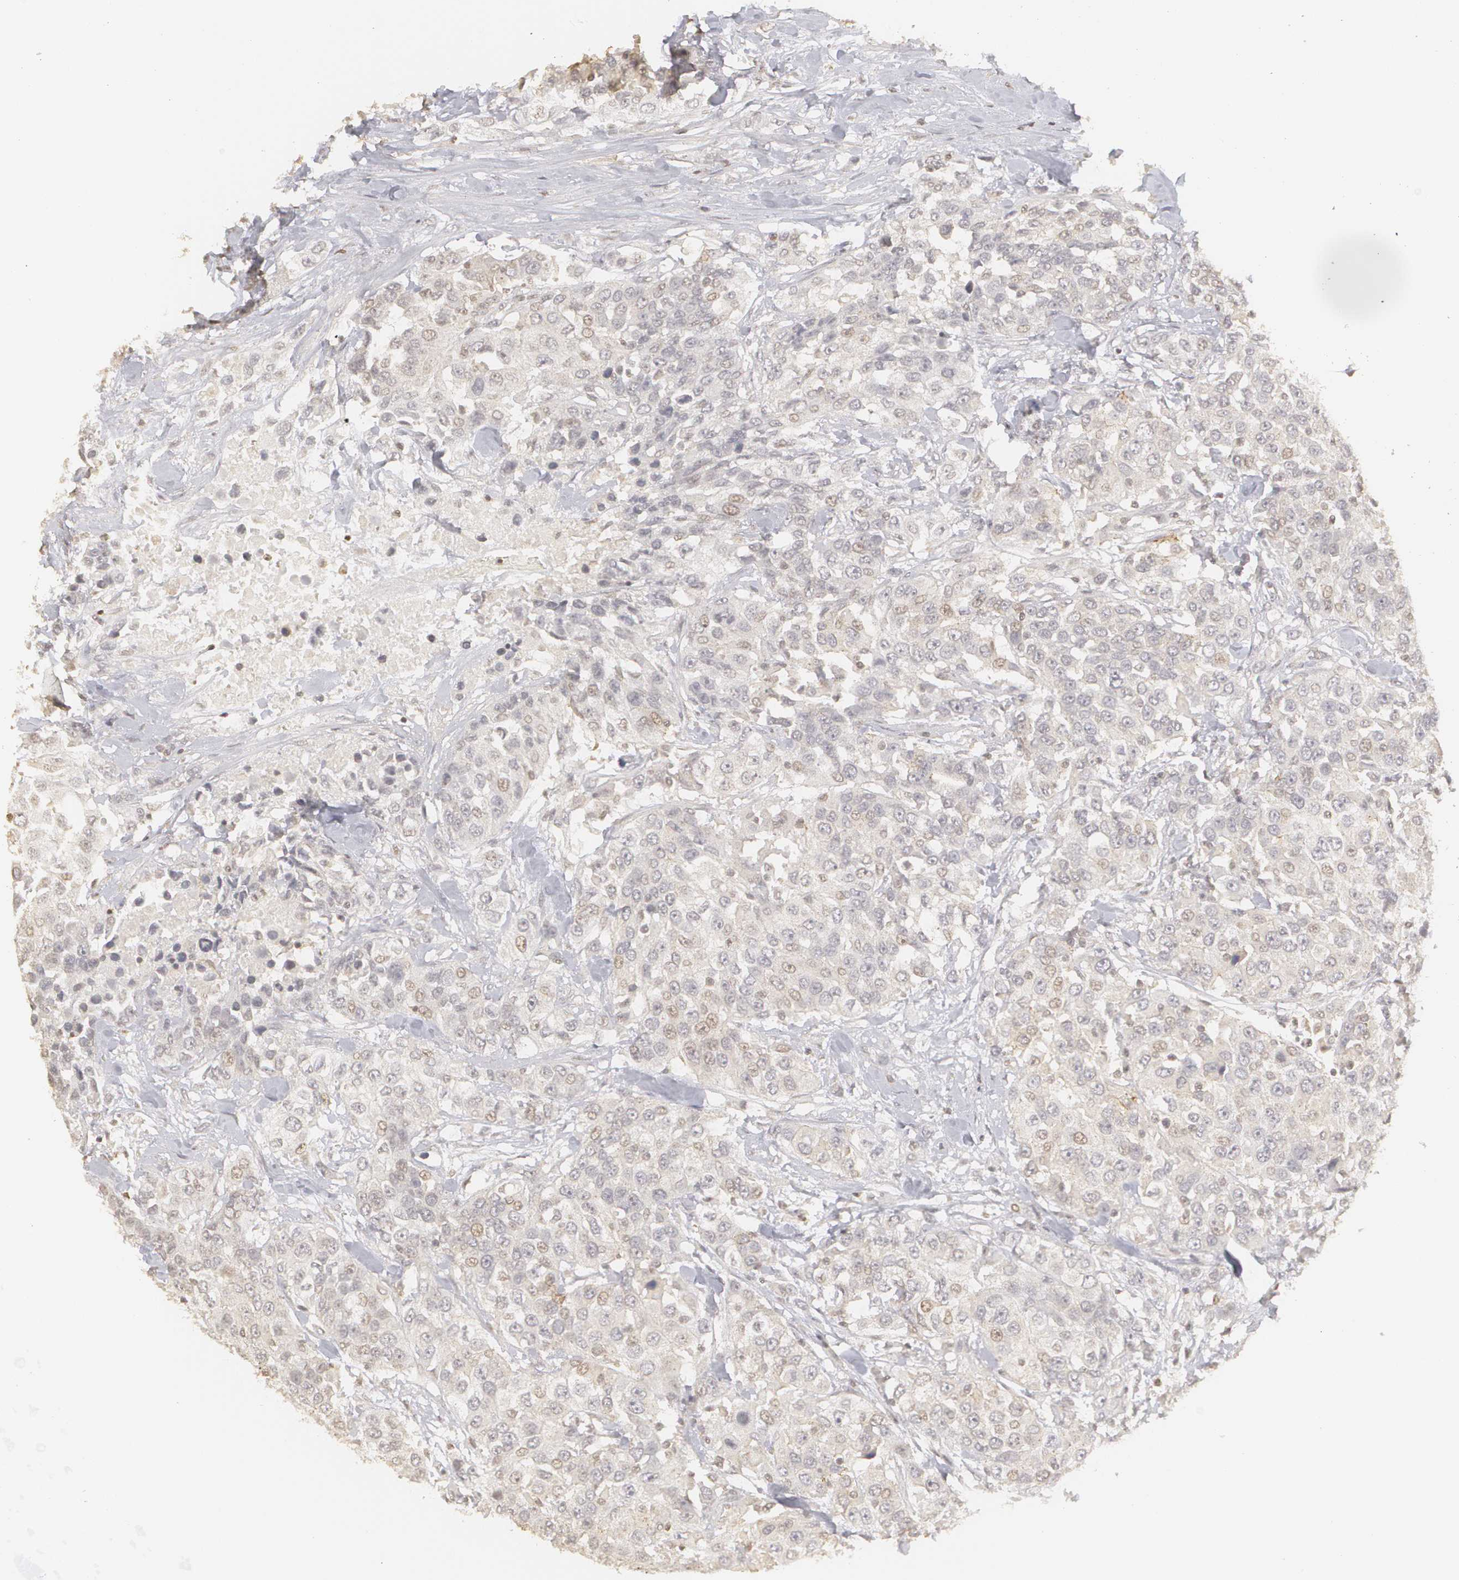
{"staining": {"intensity": "negative", "quantity": "none", "location": "none"}, "tissue": "urothelial cancer", "cell_type": "Tumor cells", "image_type": "cancer", "snomed": [{"axis": "morphology", "description": "Urothelial carcinoma, High grade"}, {"axis": "topography", "description": "Urinary bladder"}], "caption": "Urothelial carcinoma (high-grade) was stained to show a protein in brown. There is no significant positivity in tumor cells. (DAB (3,3'-diaminobenzidine) IHC, high magnification).", "gene": "CLDN2", "patient": {"sex": "female", "age": 80}}